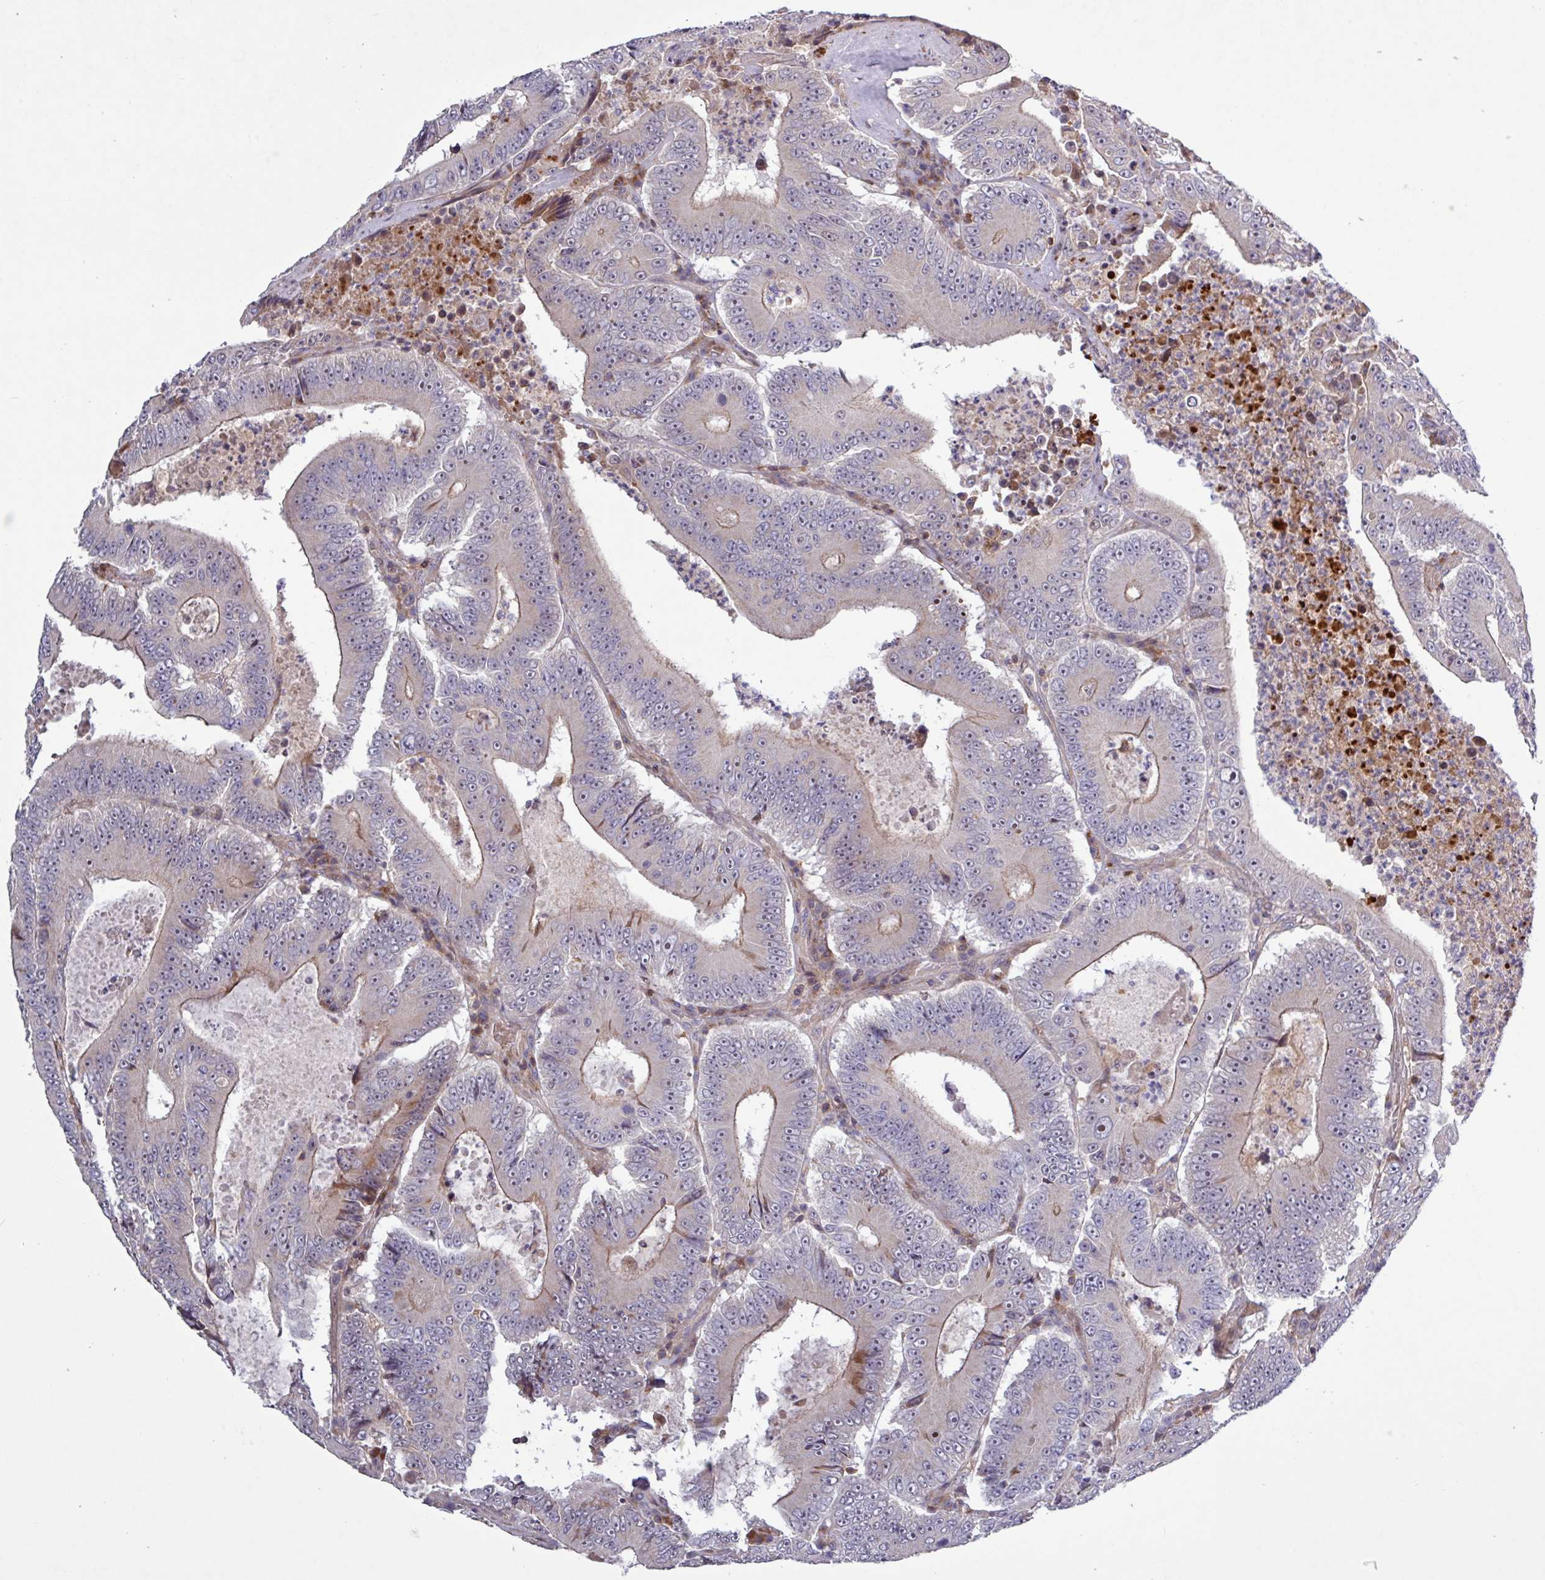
{"staining": {"intensity": "weak", "quantity": "25%-75%", "location": "cytoplasmic/membranous"}, "tissue": "colorectal cancer", "cell_type": "Tumor cells", "image_type": "cancer", "snomed": [{"axis": "morphology", "description": "Adenocarcinoma, NOS"}, {"axis": "topography", "description": "Colon"}], "caption": "A brown stain labels weak cytoplasmic/membranous expression of a protein in human colorectal adenocarcinoma tumor cells.", "gene": "TNFSF12", "patient": {"sex": "male", "age": 83}}